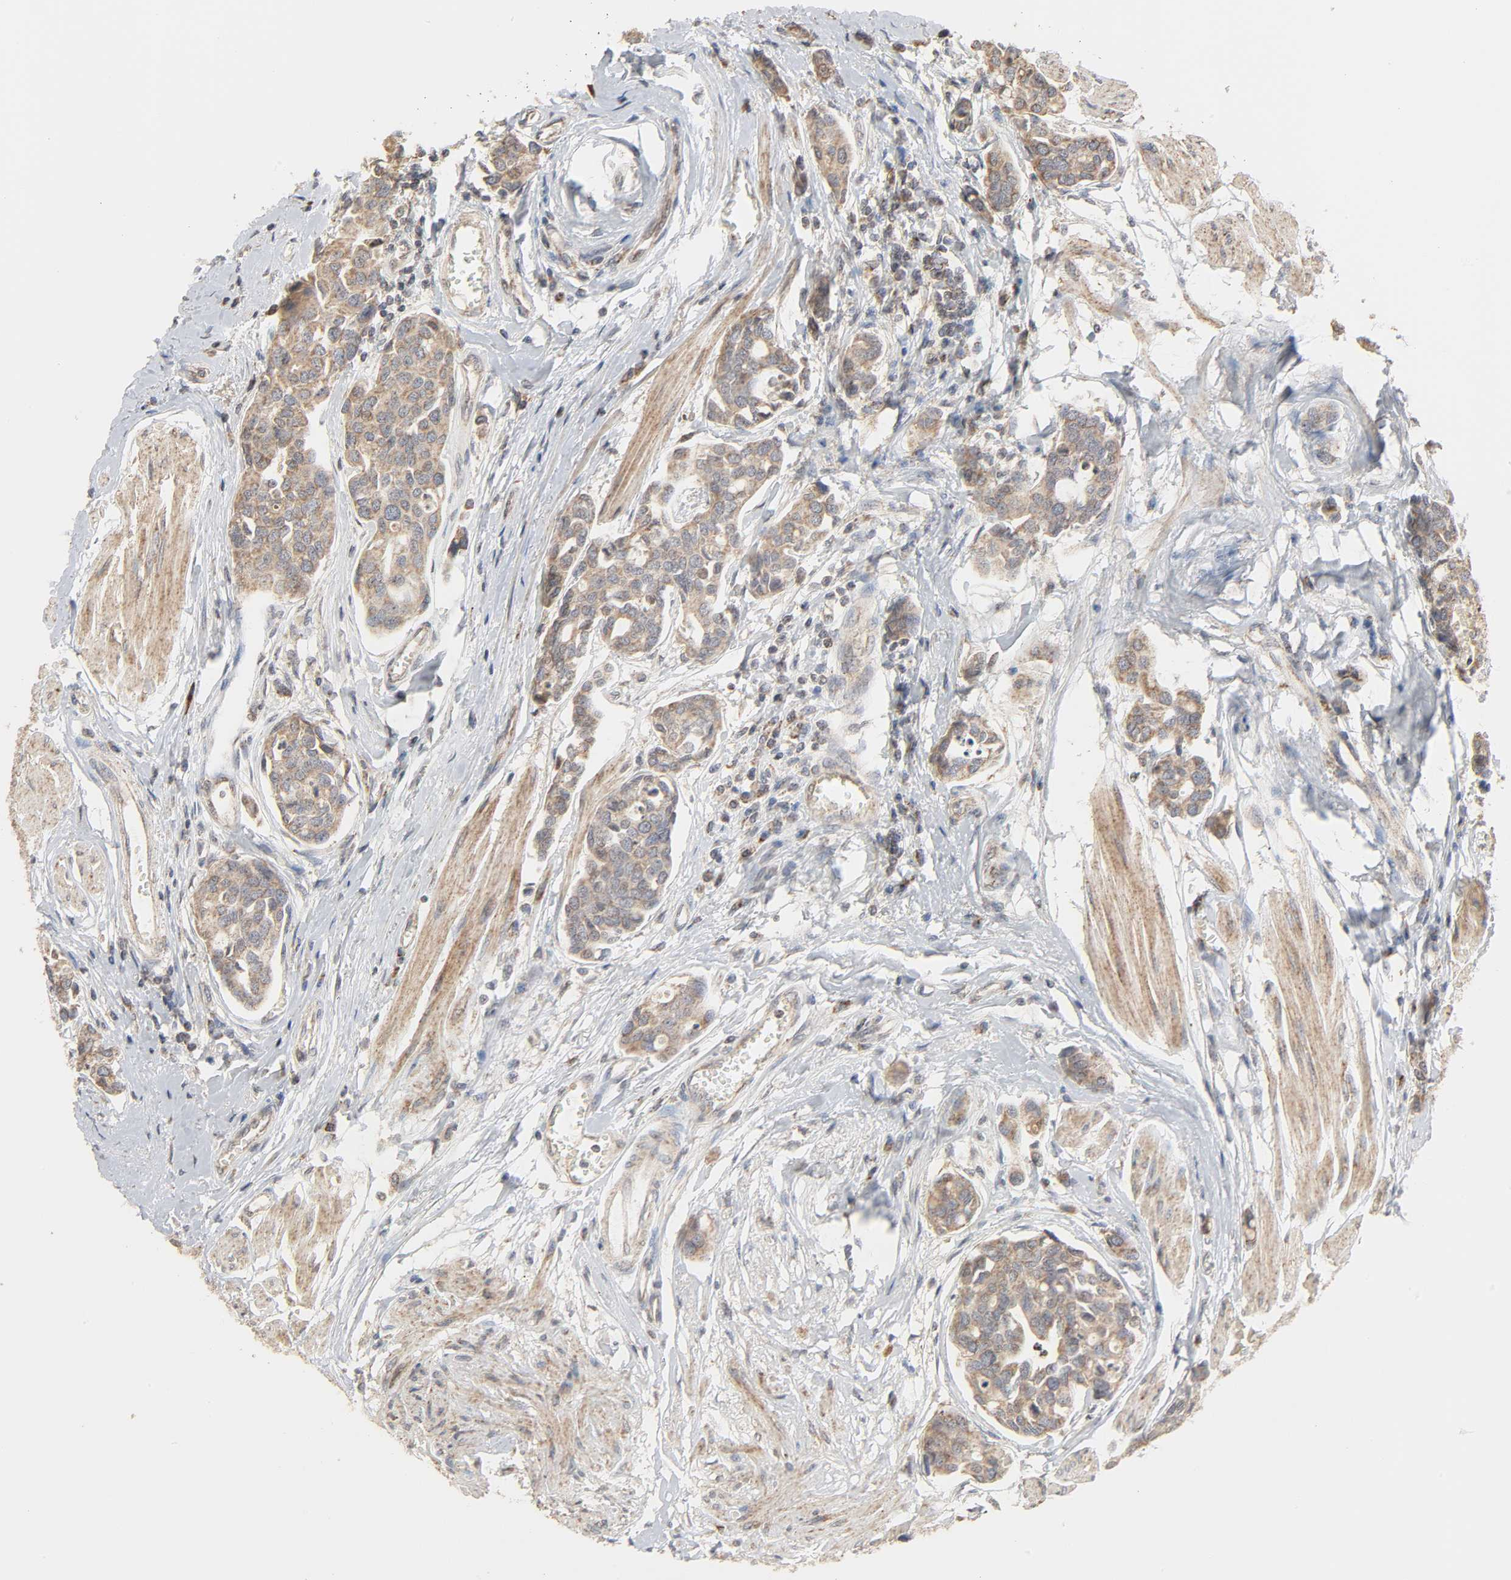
{"staining": {"intensity": "weak", "quantity": ">75%", "location": "cytoplasmic/membranous"}, "tissue": "urothelial cancer", "cell_type": "Tumor cells", "image_type": "cancer", "snomed": [{"axis": "morphology", "description": "Urothelial carcinoma, High grade"}, {"axis": "topography", "description": "Urinary bladder"}], "caption": "Protein staining by immunohistochemistry (IHC) demonstrates weak cytoplasmic/membranous positivity in about >75% of tumor cells in urothelial cancer. The staining is performed using DAB (3,3'-diaminobenzidine) brown chromogen to label protein expression. The nuclei are counter-stained blue using hematoxylin.", "gene": "CLEC4E", "patient": {"sex": "male", "age": 78}}